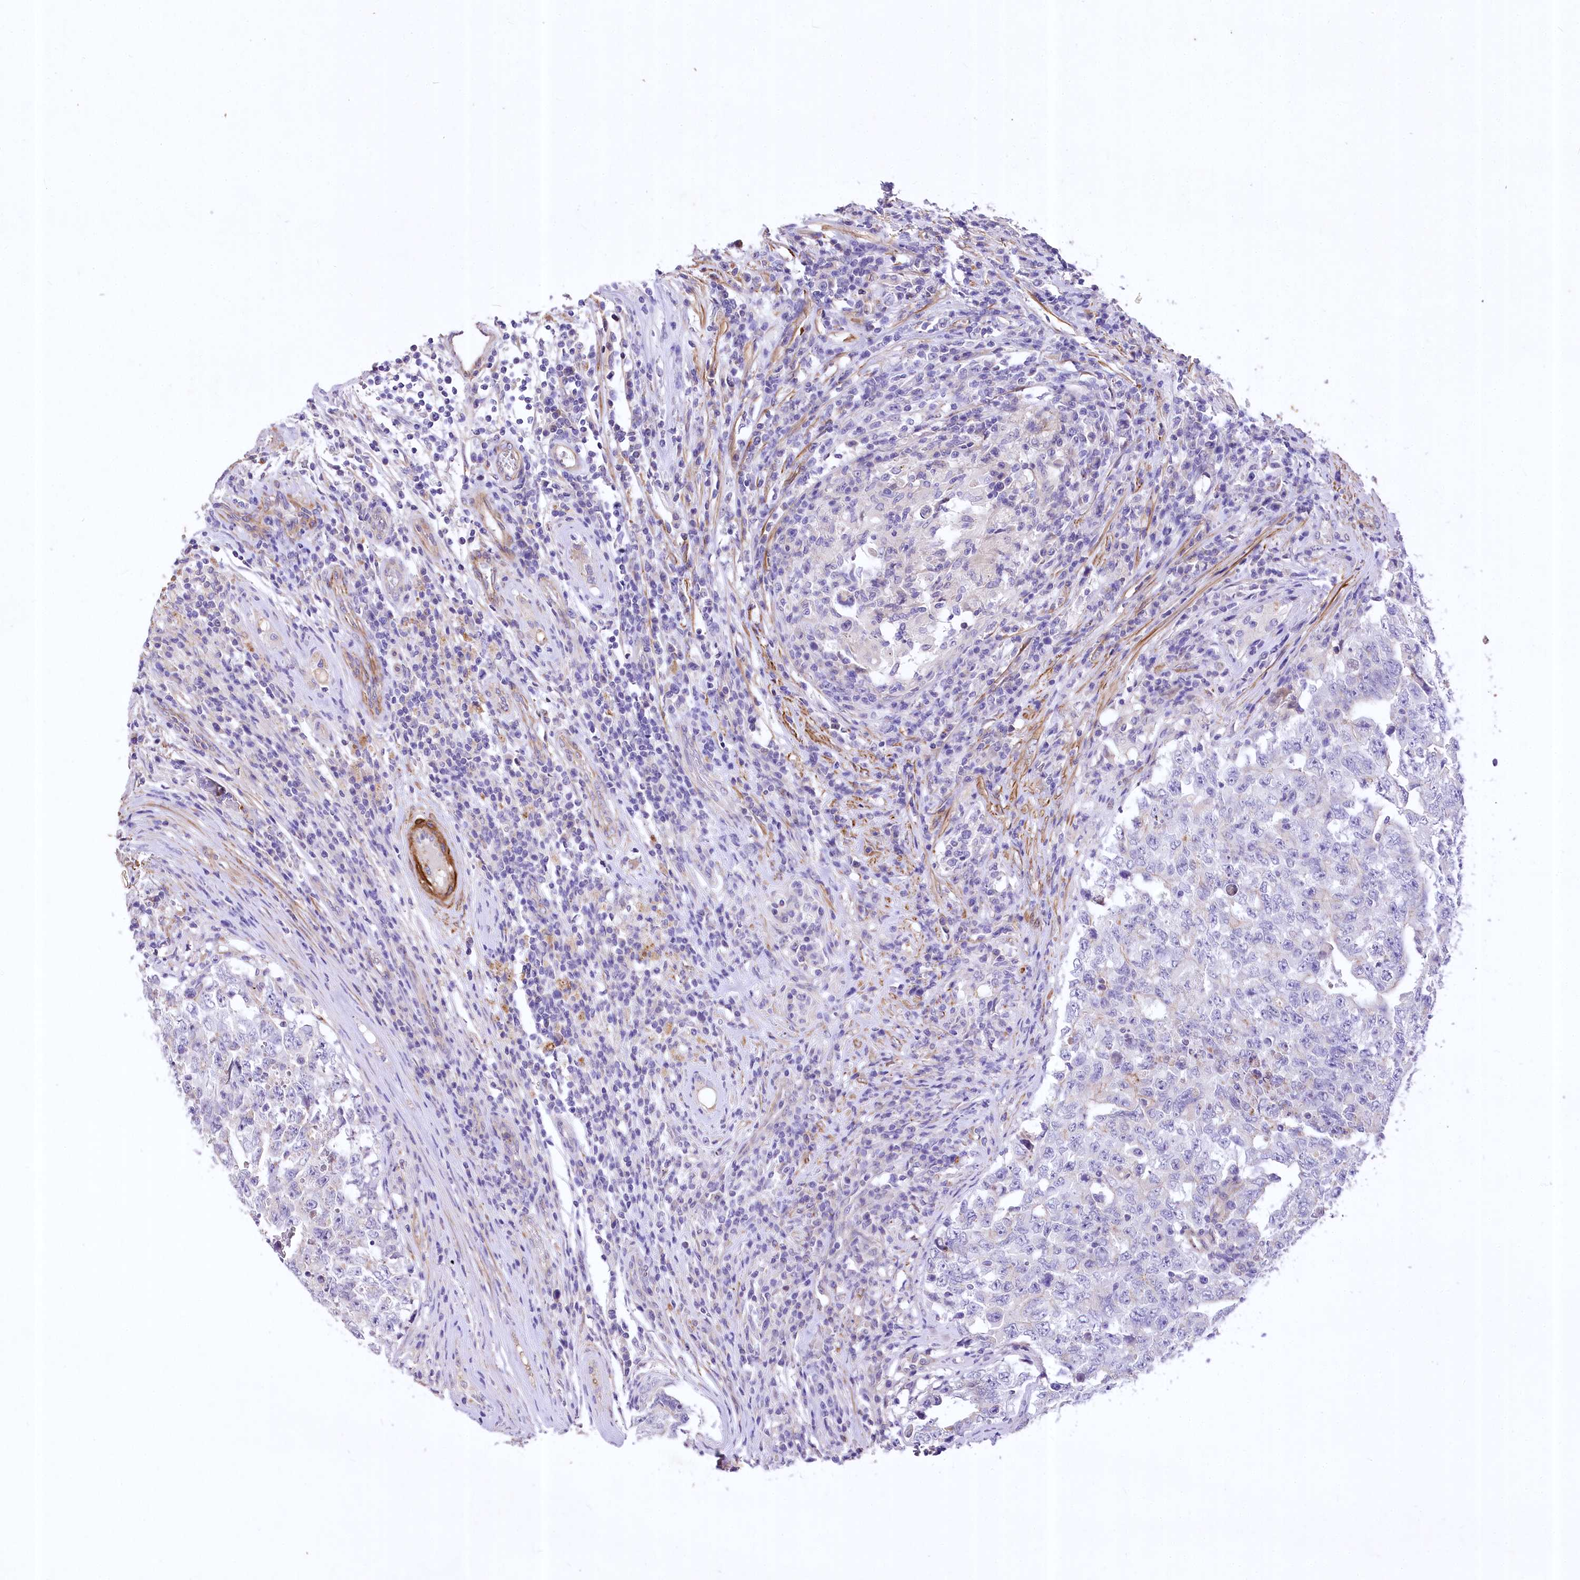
{"staining": {"intensity": "negative", "quantity": "none", "location": "none"}, "tissue": "testis cancer", "cell_type": "Tumor cells", "image_type": "cancer", "snomed": [{"axis": "morphology", "description": "Carcinoma, Embryonal, NOS"}, {"axis": "topography", "description": "Testis"}], "caption": "DAB immunohistochemical staining of testis embryonal carcinoma exhibits no significant positivity in tumor cells.", "gene": "RDH16", "patient": {"sex": "male", "age": 26}}